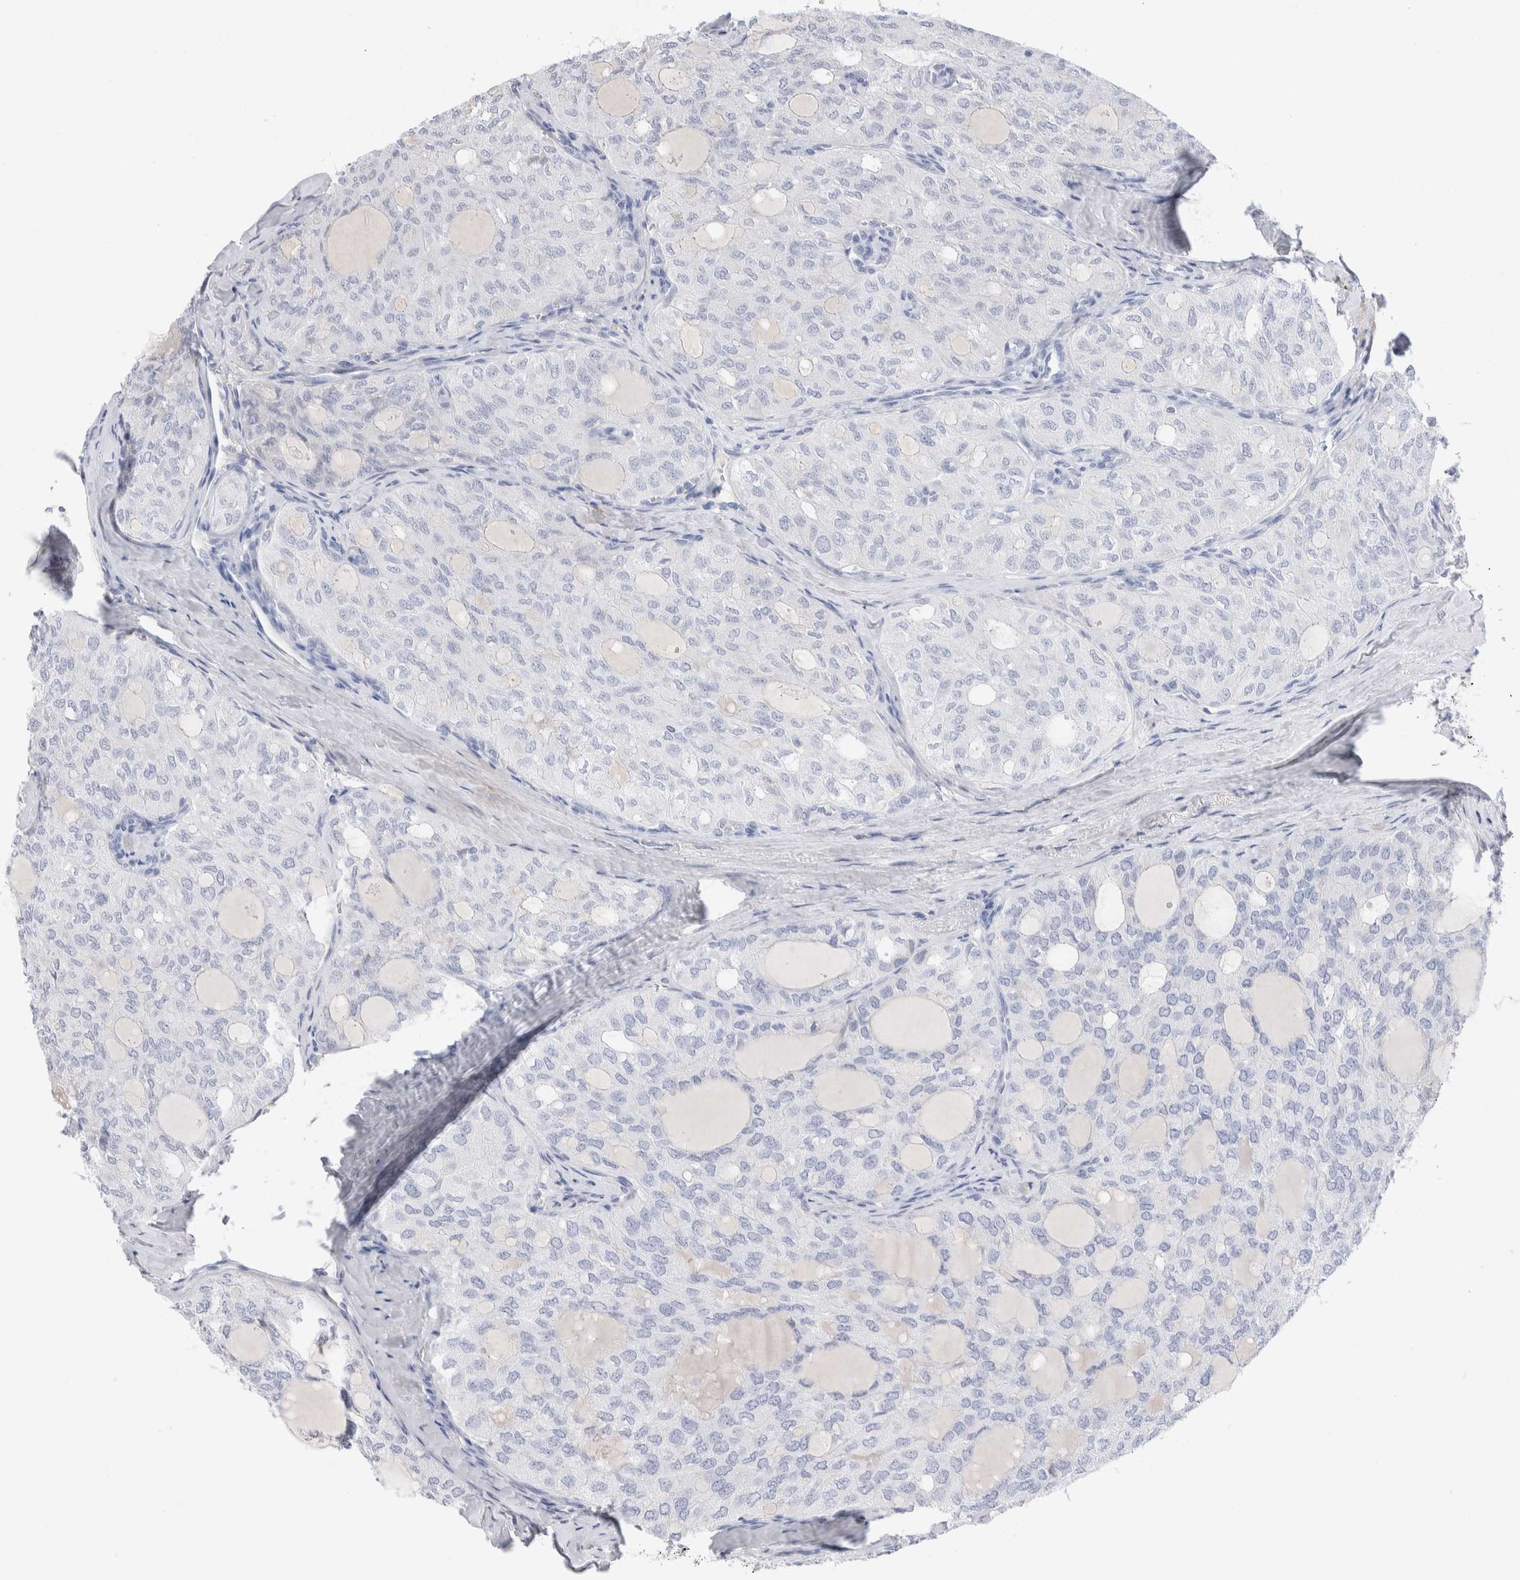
{"staining": {"intensity": "negative", "quantity": "none", "location": "none"}, "tissue": "thyroid cancer", "cell_type": "Tumor cells", "image_type": "cancer", "snomed": [{"axis": "morphology", "description": "Follicular adenoma carcinoma, NOS"}, {"axis": "topography", "description": "Thyroid gland"}], "caption": "An immunohistochemistry (IHC) photomicrograph of follicular adenoma carcinoma (thyroid) is shown. There is no staining in tumor cells of follicular adenoma carcinoma (thyroid).", "gene": "GDA", "patient": {"sex": "male", "age": 75}}